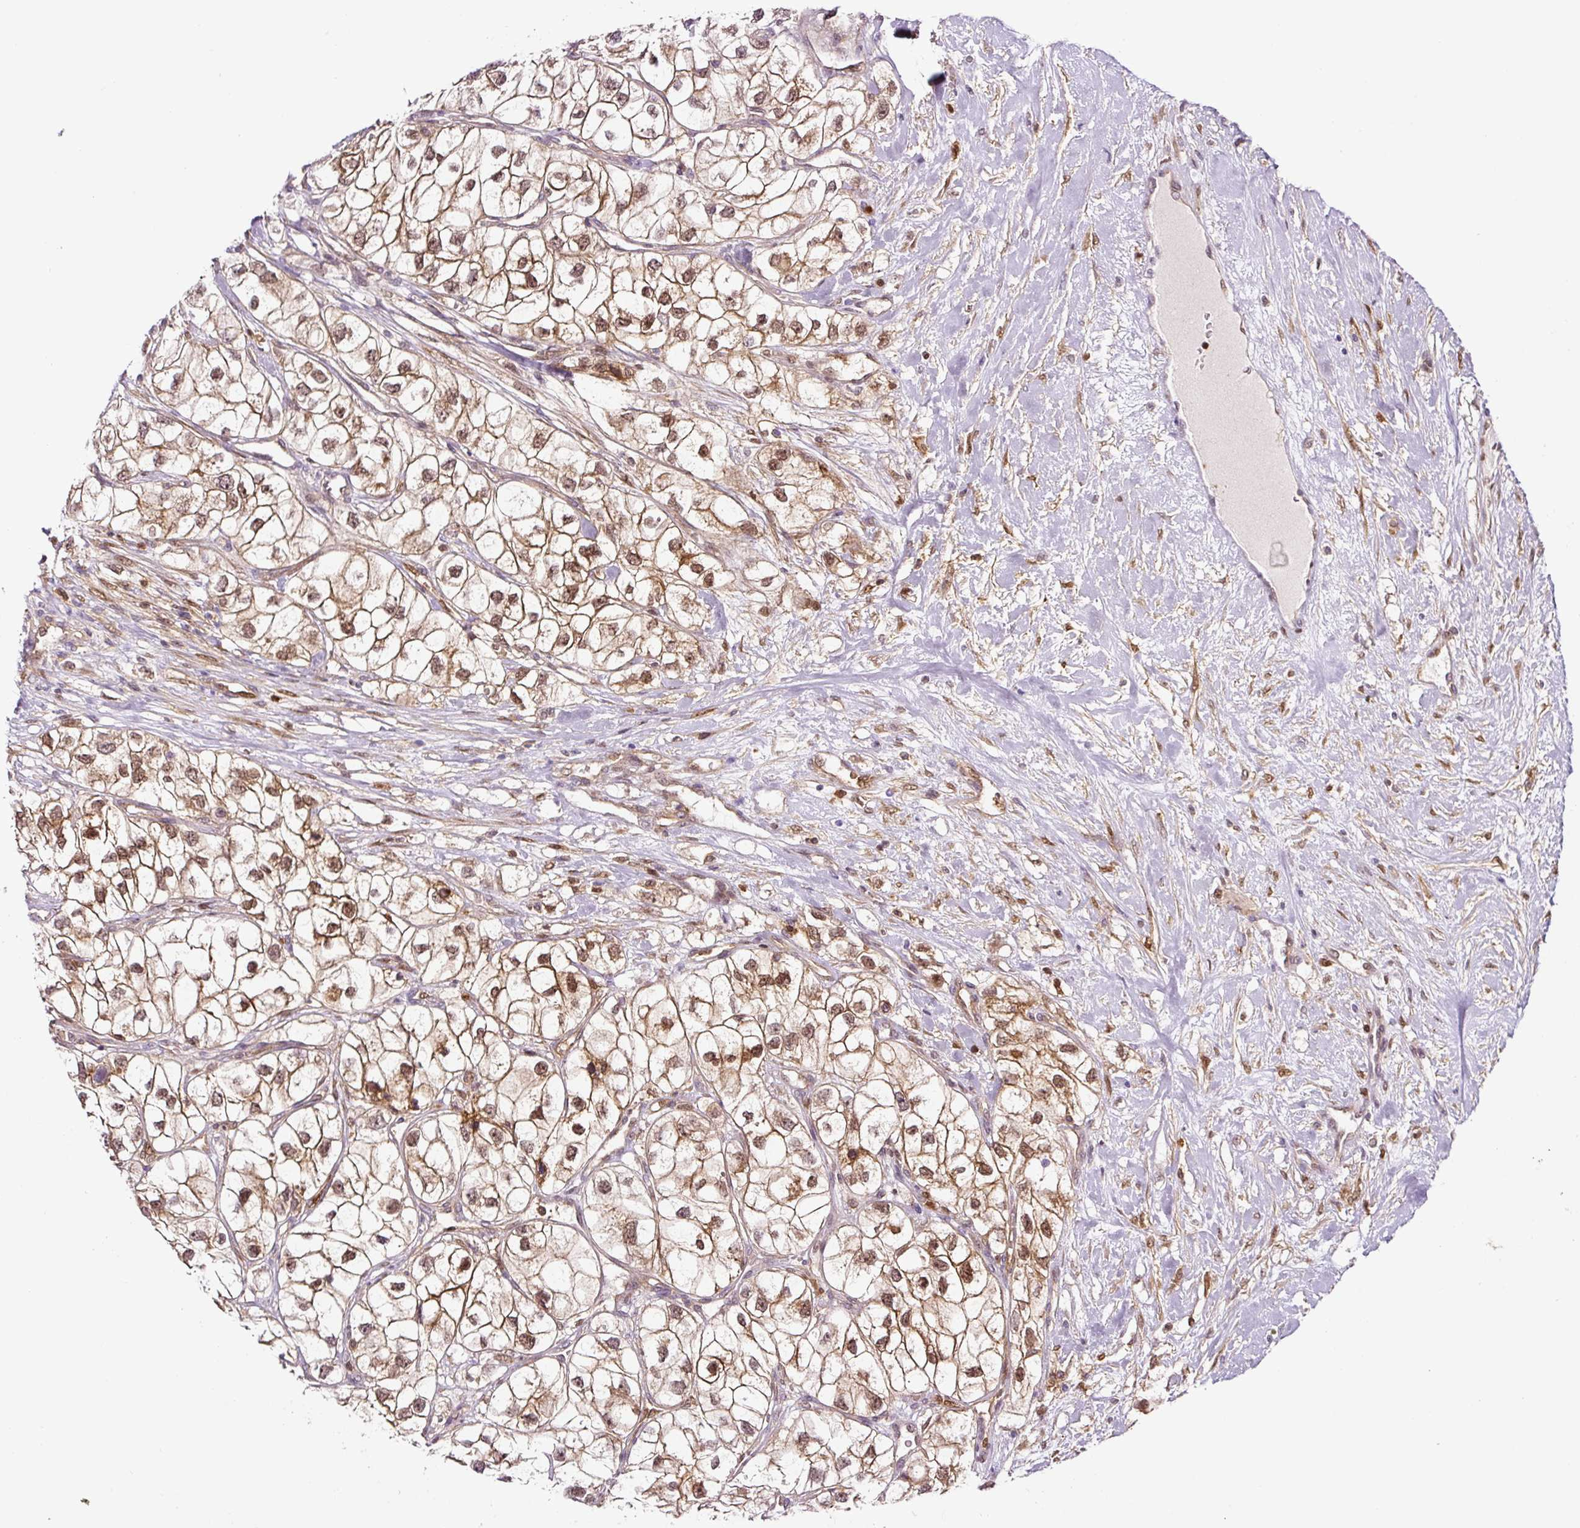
{"staining": {"intensity": "moderate", "quantity": ">75%", "location": "cytoplasmic/membranous,nuclear"}, "tissue": "renal cancer", "cell_type": "Tumor cells", "image_type": "cancer", "snomed": [{"axis": "morphology", "description": "Adenocarcinoma, NOS"}, {"axis": "topography", "description": "Kidney"}], "caption": "A brown stain shows moderate cytoplasmic/membranous and nuclear expression of a protein in human renal cancer tumor cells.", "gene": "ANXA1", "patient": {"sex": "male", "age": 59}}